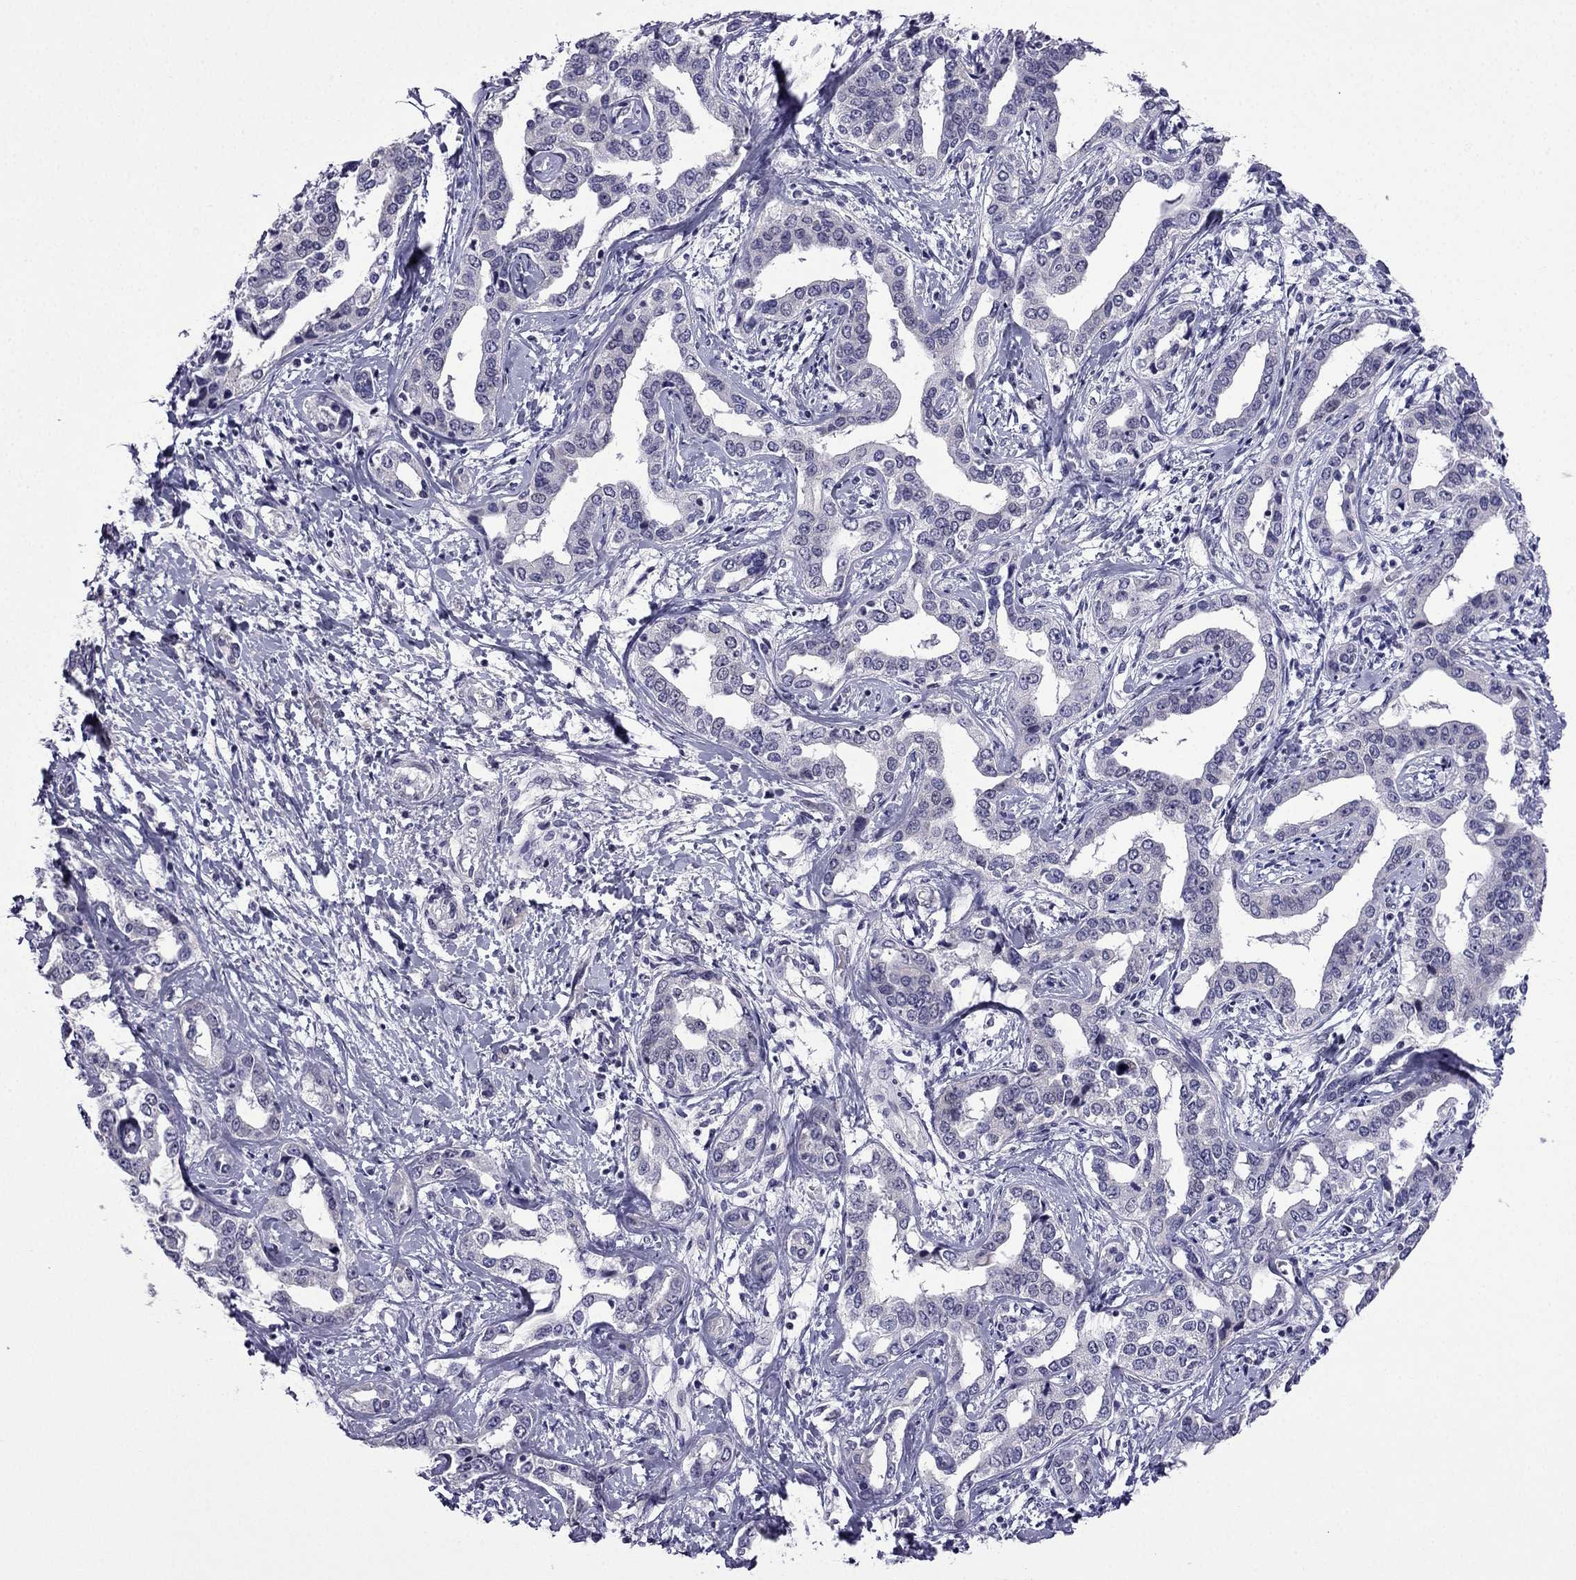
{"staining": {"intensity": "negative", "quantity": "none", "location": "none"}, "tissue": "liver cancer", "cell_type": "Tumor cells", "image_type": "cancer", "snomed": [{"axis": "morphology", "description": "Cholangiocarcinoma"}, {"axis": "topography", "description": "Liver"}], "caption": "A micrograph of human liver cancer (cholangiocarcinoma) is negative for staining in tumor cells. (Brightfield microscopy of DAB (3,3'-diaminobenzidine) IHC at high magnification).", "gene": "POM121L12", "patient": {"sex": "male", "age": 59}}